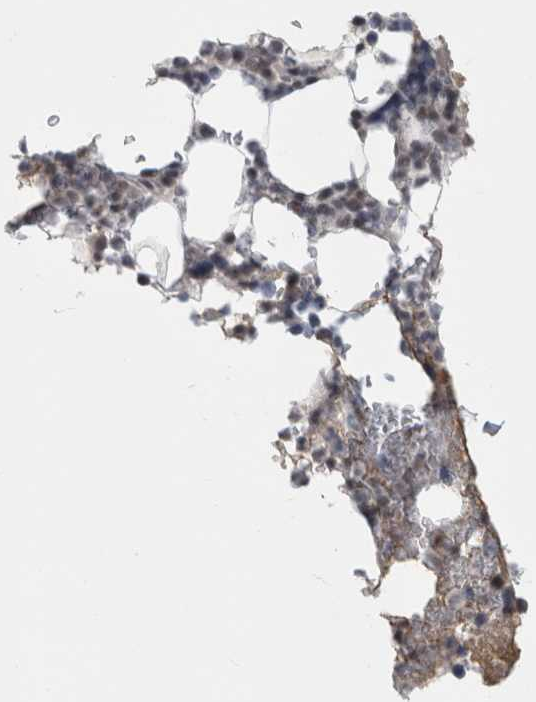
{"staining": {"intensity": "weak", "quantity": "<25%", "location": "nuclear"}, "tissue": "bone marrow", "cell_type": "Hematopoietic cells", "image_type": "normal", "snomed": [{"axis": "morphology", "description": "Normal tissue, NOS"}, {"axis": "topography", "description": "Bone marrow"}], "caption": "This is an IHC image of unremarkable human bone marrow. There is no positivity in hematopoietic cells.", "gene": "ARID4B", "patient": {"sex": "female", "age": 81}}